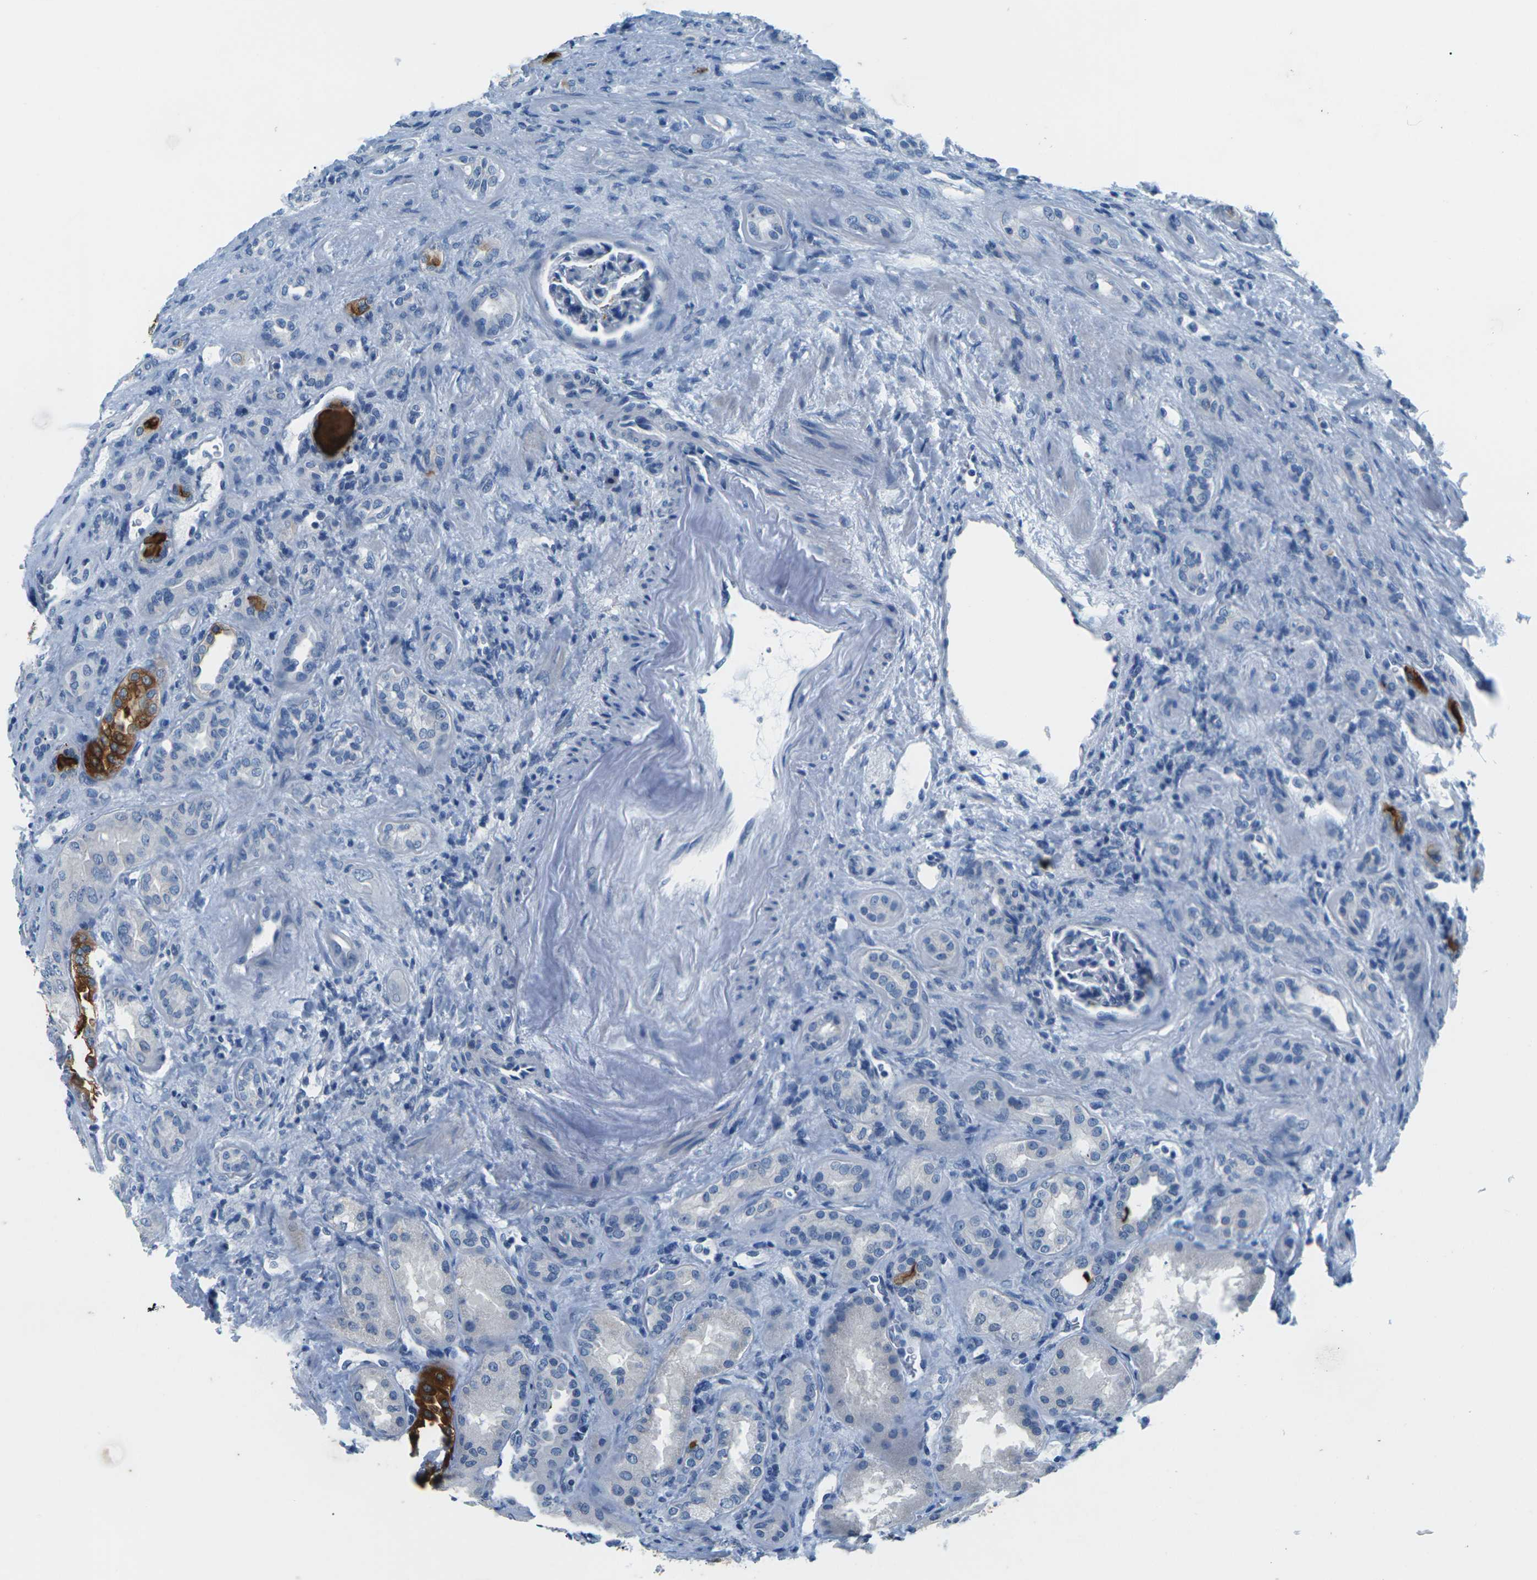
{"staining": {"intensity": "negative", "quantity": "none", "location": "none"}, "tissue": "renal cancer", "cell_type": "Tumor cells", "image_type": "cancer", "snomed": [{"axis": "morphology", "description": "Adenocarcinoma, NOS"}, {"axis": "topography", "description": "Kidney"}], "caption": "Human renal cancer (adenocarcinoma) stained for a protein using IHC reveals no expression in tumor cells.", "gene": "UMOD", "patient": {"sex": "male", "age": 61}}